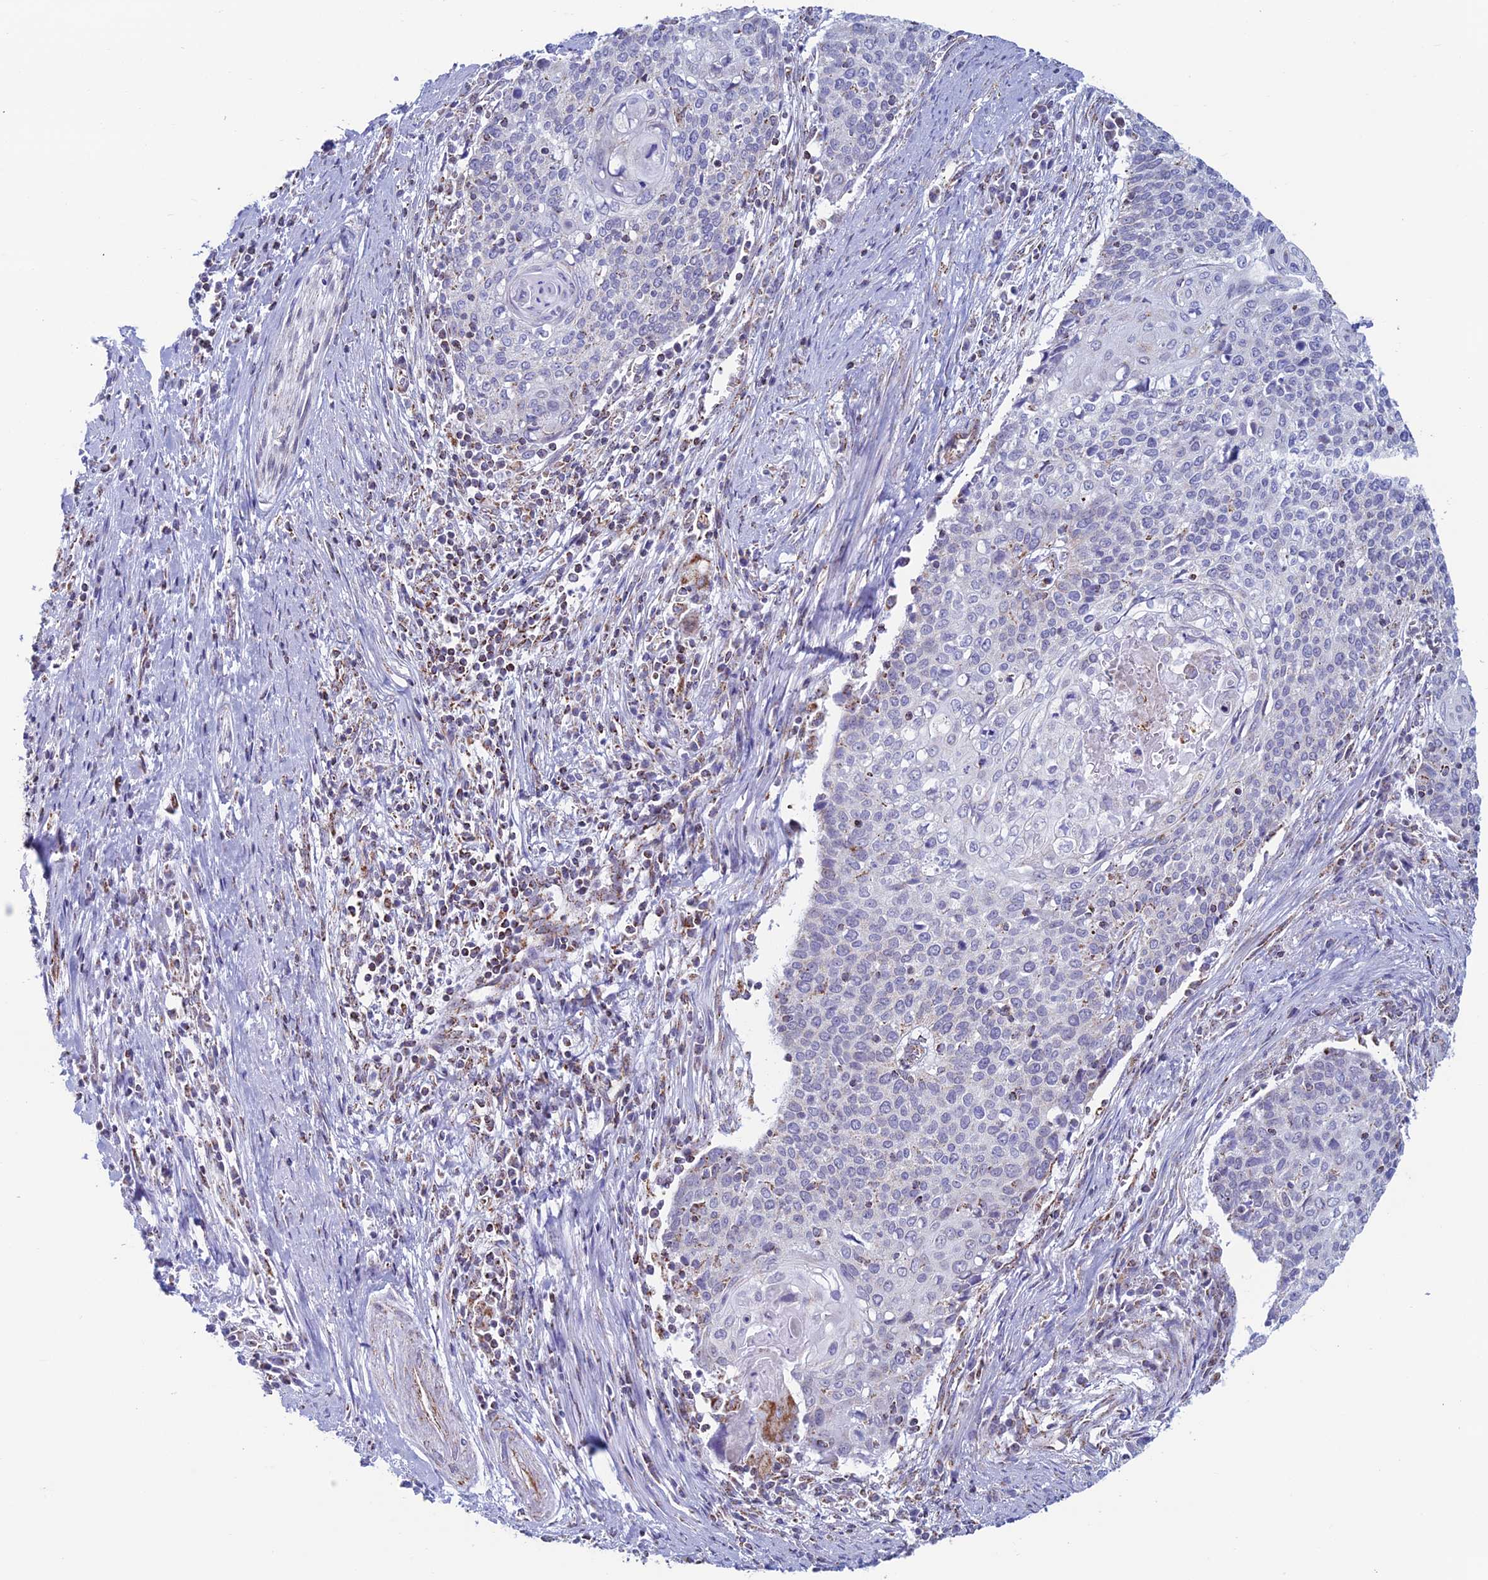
{"staining": {"intensity": "negative", "quantity": "none", "location": "none"}, "tissue": "cervical cancer", "cell_type": "Tumor cells", "image_type": "cancer", "snomed": [{"axis": "morphology", "description": "Squamous cell carcinoma, NOS"}, {"axis": "topography", "description": "Cervix"}], "caption": "Histopathology image shows no protein expression in tumor cells of cervical squamous cell carcinoma tissue.", "gene": "ZNG1B", "patient": {"sex": "female", "age": 39}}